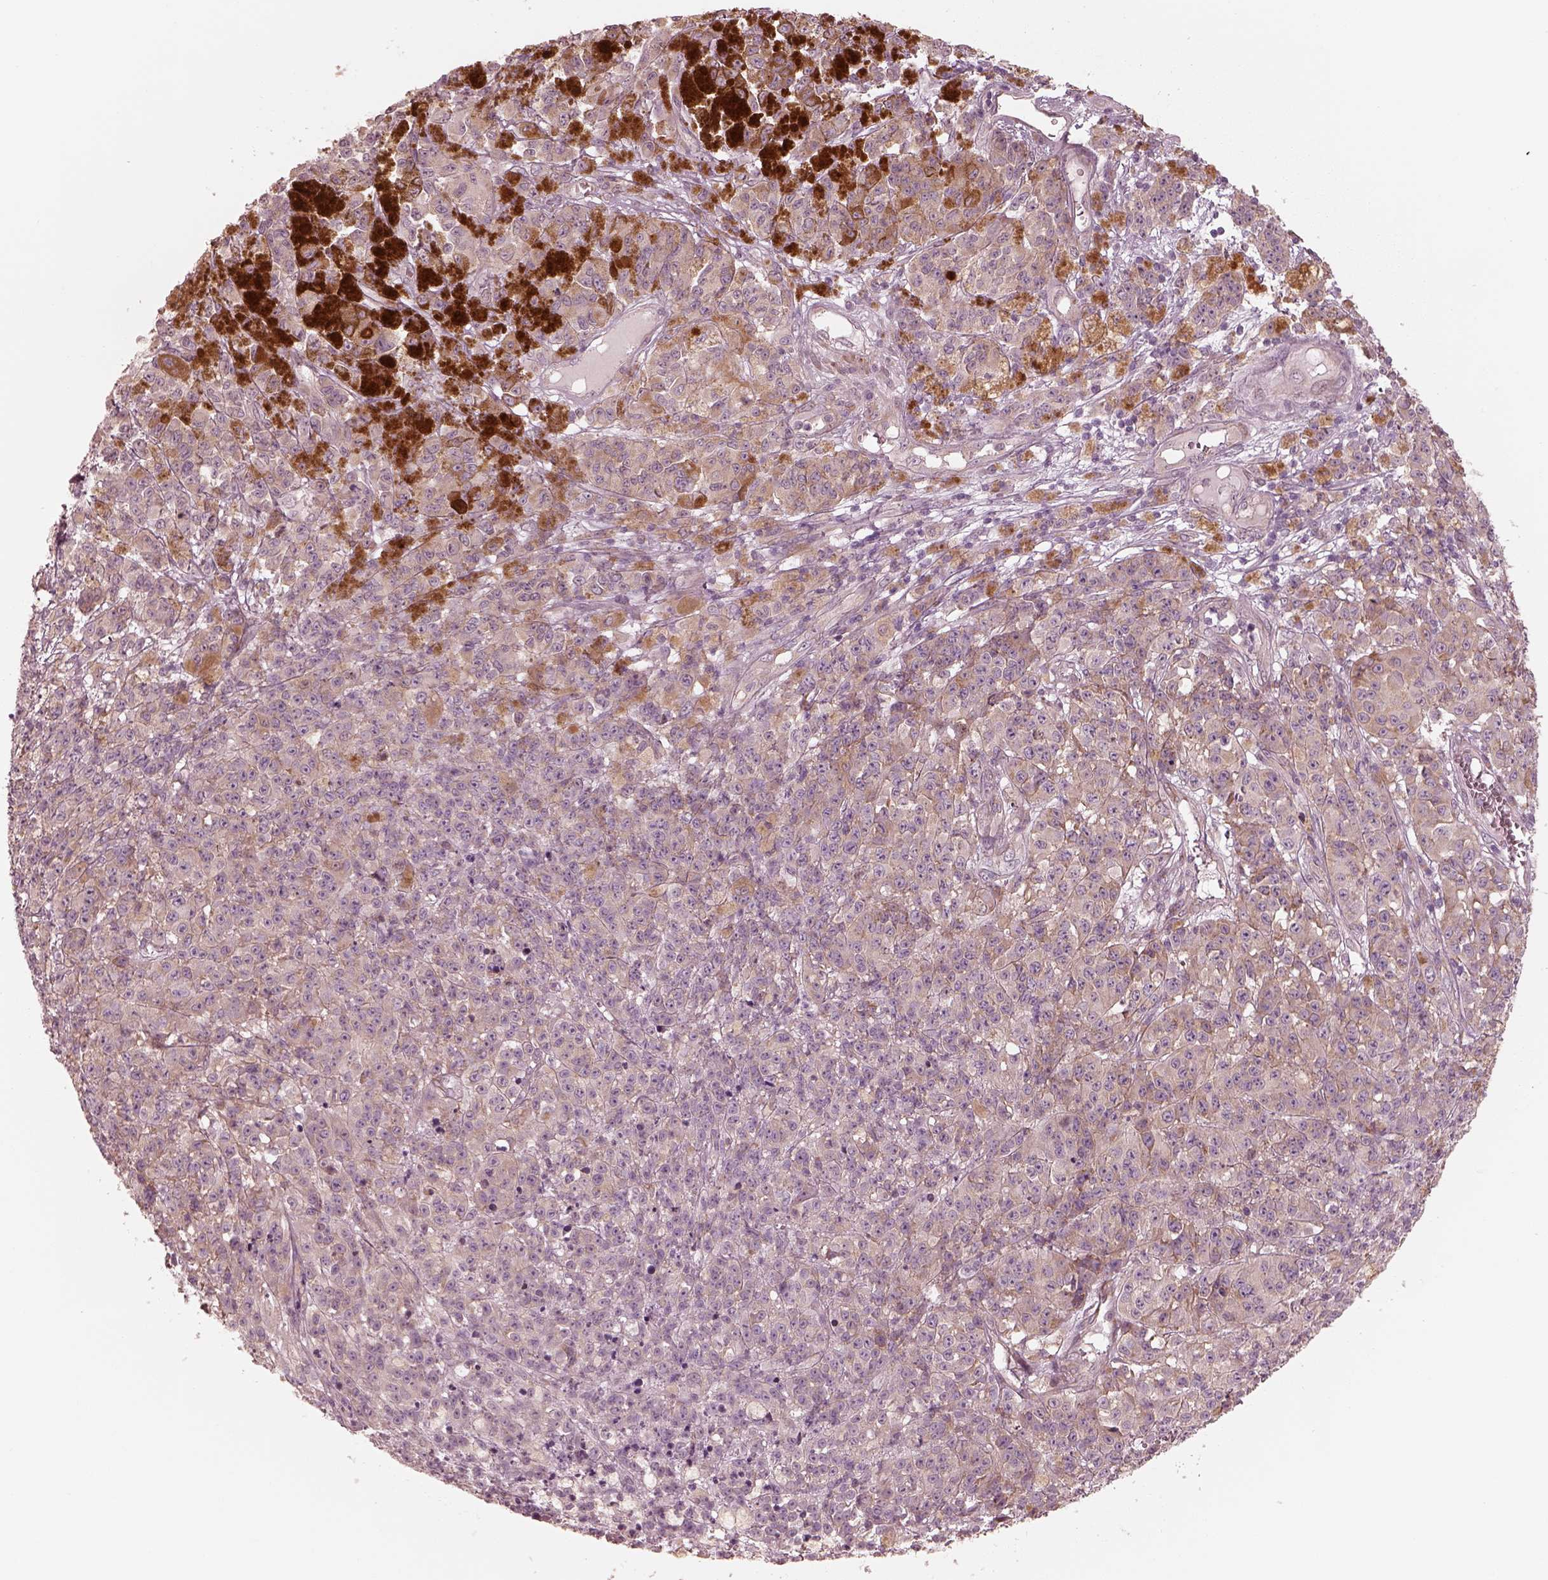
{"staining": {"intensity": "negative", "quantity": "none", "location": "none"}, "tissue": "melanoma", "cell_type": "Tumor cells", "image_type": "cancer", "snomed": [{"axis": "morphology", "description": "Malignant melanoma, NOS"}, {"axis": "topography", "description": "Skin"}], "caption": "This is an IHC photomicrograph of human melanoma. There is no expression in tumor cells.", "gene": "RAB3C", "patient": {"sex": "female", "age": 58}}